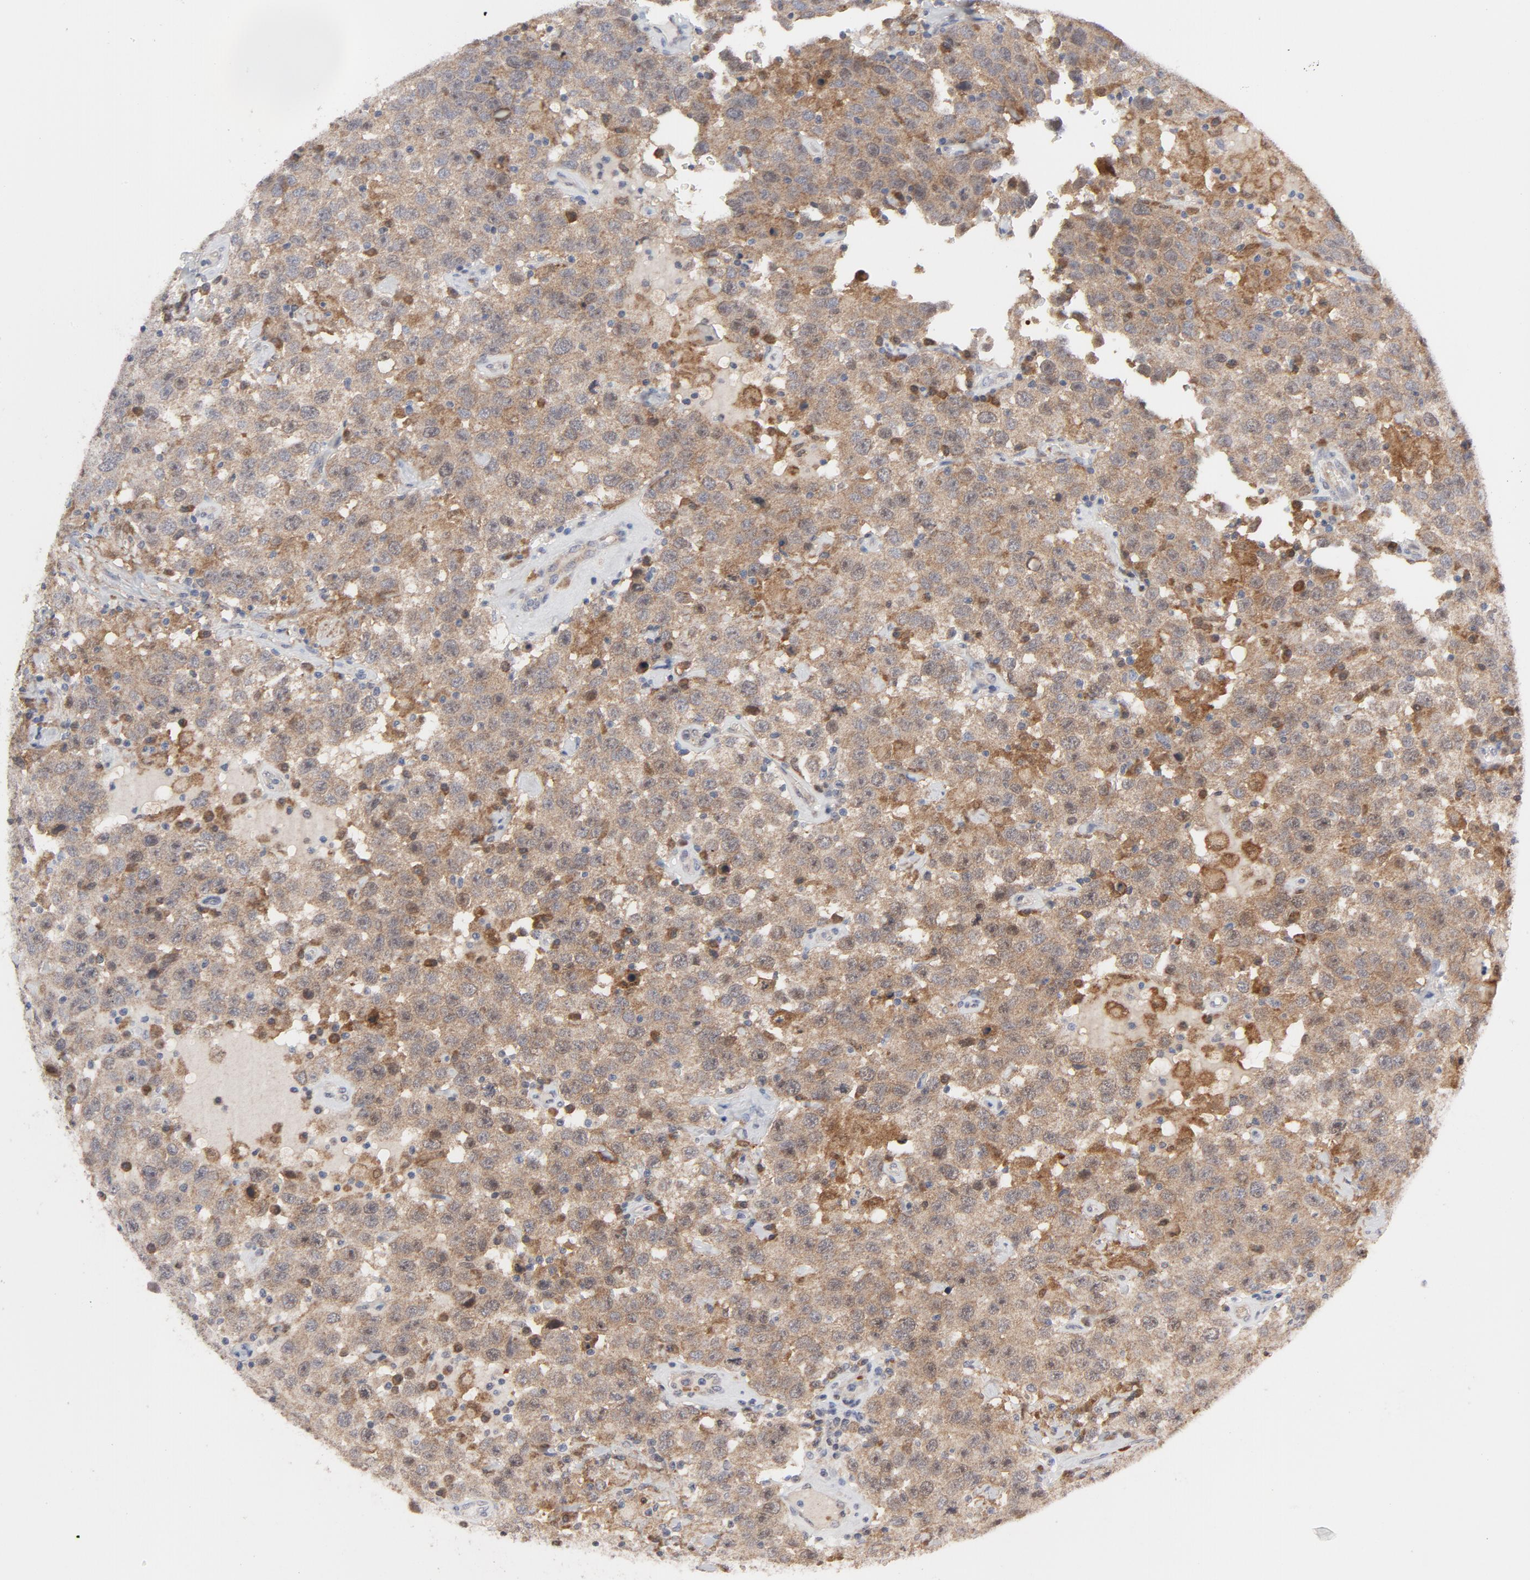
{"staining": {"intensity": "moderate", "quantity": ">75%", "location": "cytoplasmic/membranous"}, "tissue": "testis cancer", "cell_type": "Tumor cells", "image_type": "cancer", "snomed": [{"axis": "morphology", "description": "Seminoma, NOS"}, {"axis": "topography", "description": "Testis"}], "caption": "This is an image of immunohistochemistry (IHC) staining of seminoma (testis), which shows moderate staining in the cytoplasmic/membranous of tumor cells.", "gene": "PRDX1", "patient": {"sex": "male", "age": 41}}